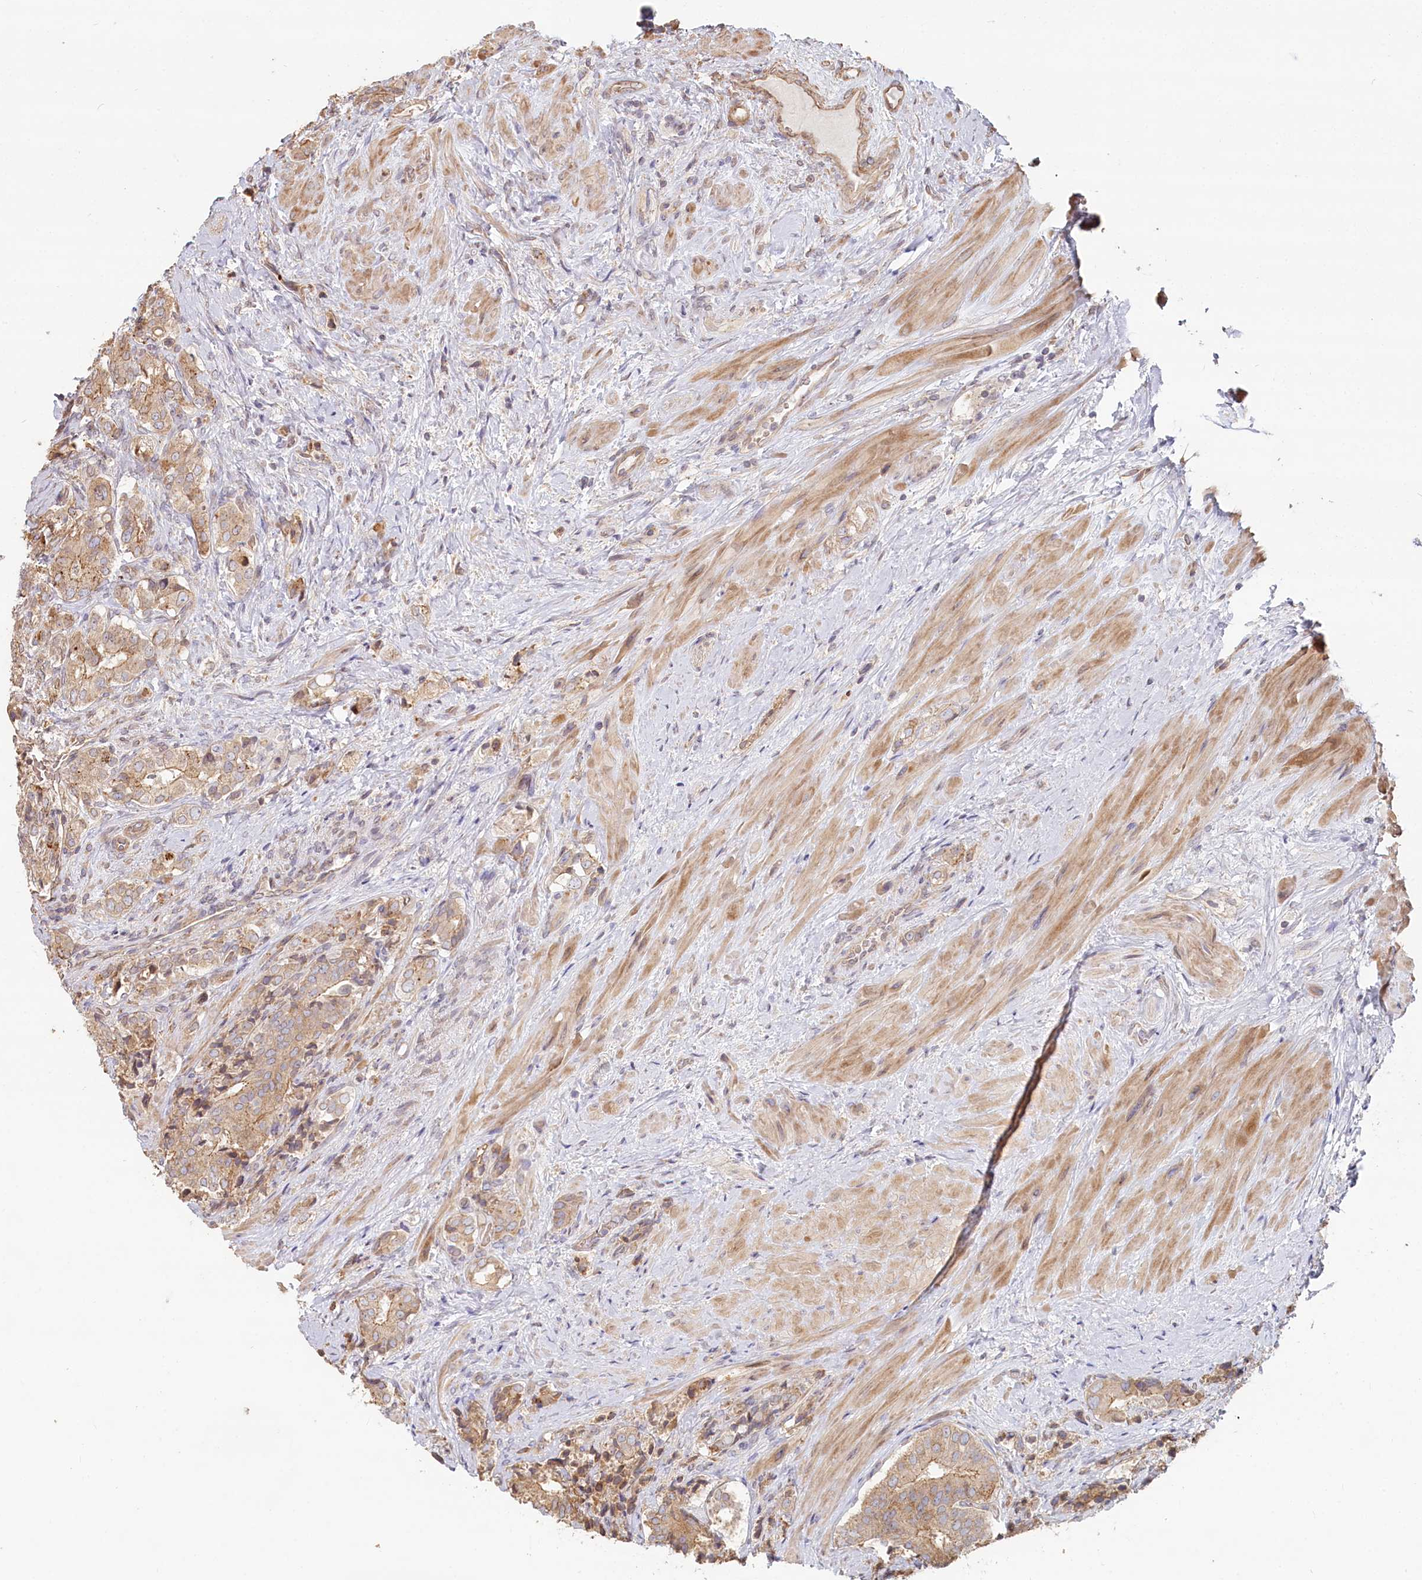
{"staining": {"intensity": "weak", "quantity": ">75%", "location": "cytoplasmic/membranous"}, "tissue": "prostate cancer", "cell_type": "Tumor cells", "image_type": "cancer", "snomed": [{"axis": "morphology", "description": "Adenocarcinoma, High grade"}, {"axis": "topography", "description": "Prostate"}], "caption": "A micrograph showing weak cytoplasmic/membranous expression in about >75% of tumor cells in prostate adenocarcinoma (high-grade), as visualized by brown immunohistochemical staining.", "gene": "TCHP", "patient": {"sex": "male", "age": 65}}